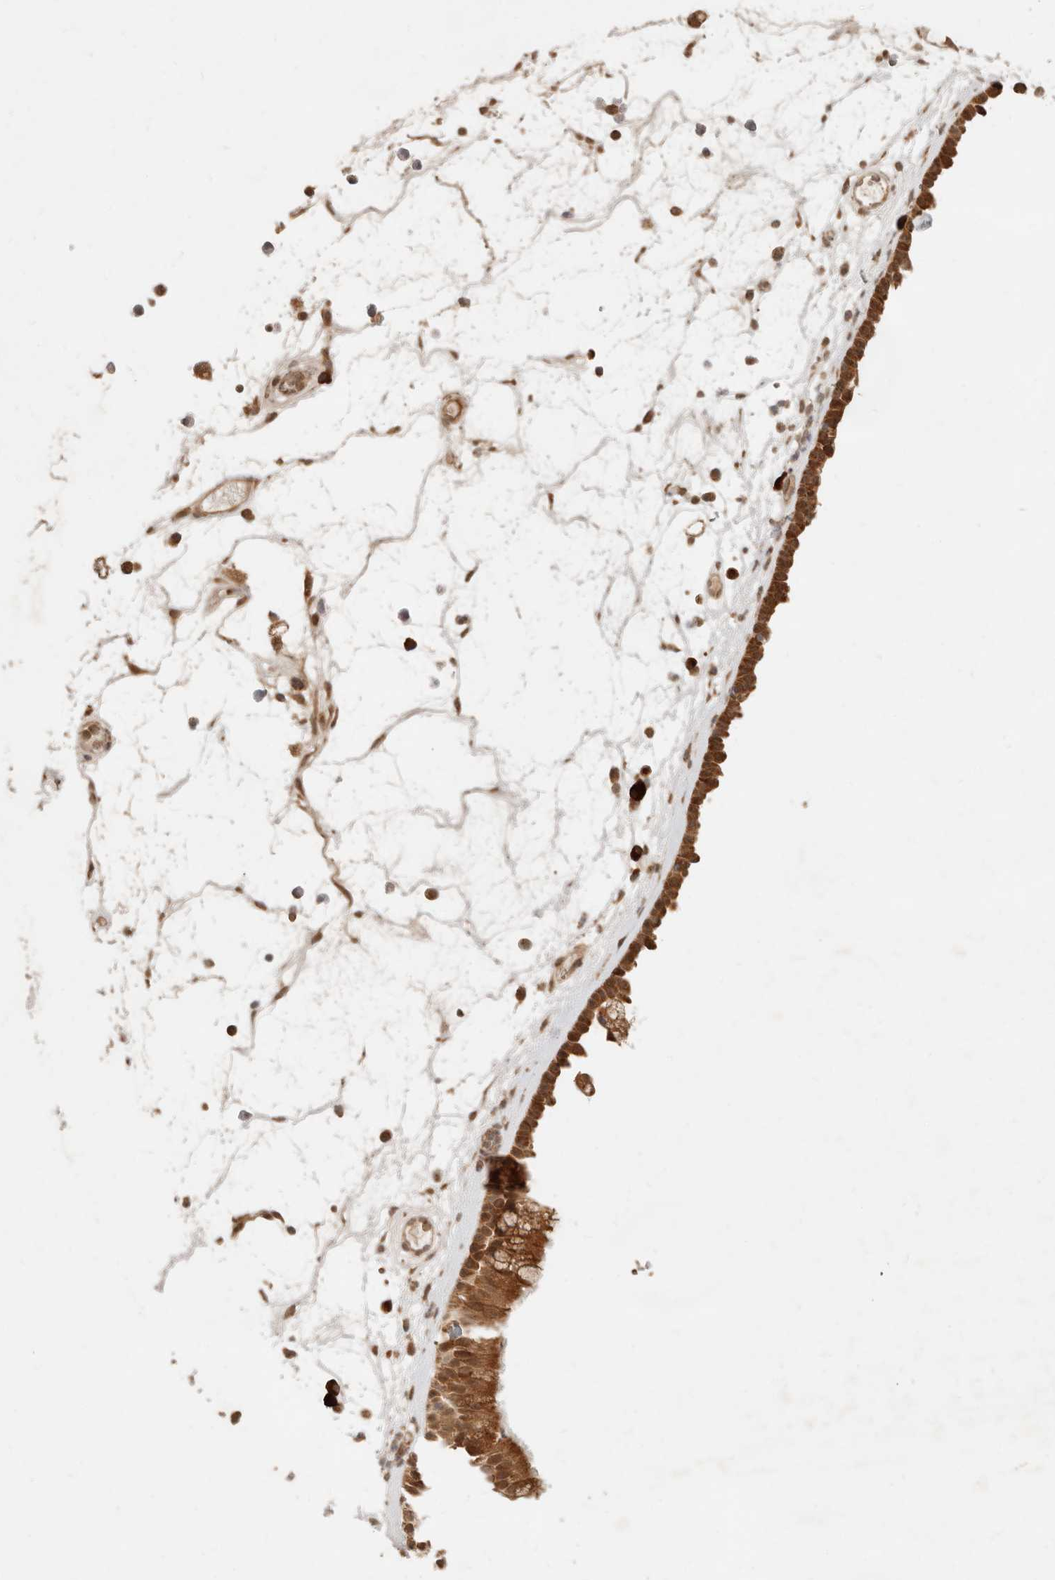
{"staining": {"intensity": "moderate", "quantity": ">75%", "location": "cytoplasmic/membranous,nuclear"}, "tissue": "nasopharynx", "cell_type": "Respiratory epithelial cells", "image_type": "normal", "snomed": [{"axis": "morphology", "description": "Normal tissue, NOS"}, {"axis": "morphology", "description": "Inflammation, NOS"}, {"axis": "morphology", "description": "Malignant melanoma, Metastatic site"}, {"axis": "topography", "description": "Nasopharynx"}], "caption": "Protein expression by IHC displays moderate cytoplasmic/membranous,nuclear positivity in about >75% of respiratory epithelial cells in normal nasopharynx. The staining was performed using DAB (3,3'-diaminobenzidine) to visualize the protein expression in brown, while the nuclei were stained in blue with hematoxylin (Magnification: 20x).", "gene": "BAALC", "patient": {"sex": "male", "age": 70}}